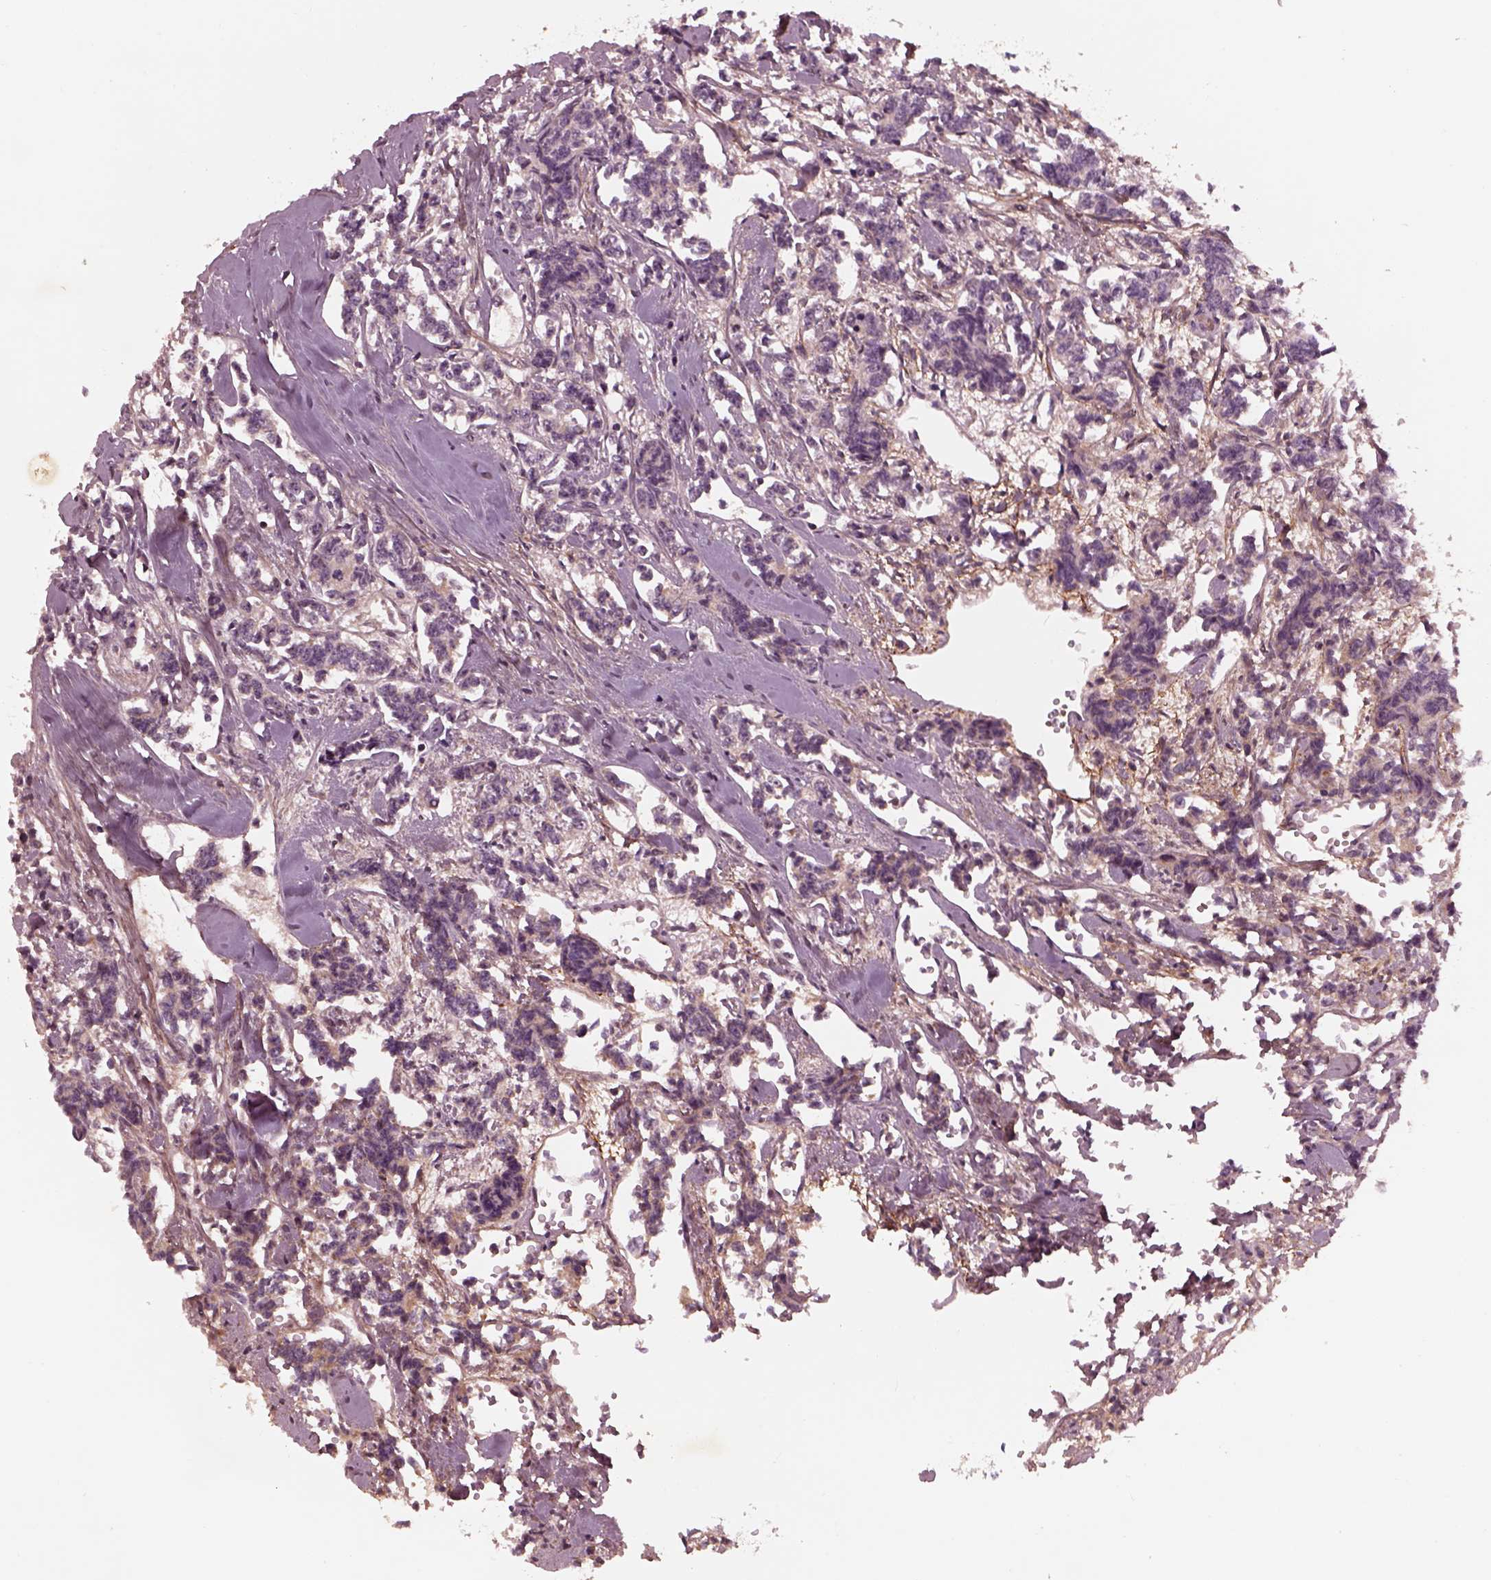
{"staining": {"intensity": "negative", "quantity": "none", "location": "none"}, "tissue": "carcinoid", "cell_type": "Tumor cells", "image_type": "cancer", "snomed": [{"axis": "morphology", "description": "Carcinoid, malignant, NOS"}, {"axis": "topography", "description": "Kidney"}], "caption": "Tumor cells show no significant protein staining in carcinoid.", "gene": "EFEMP1", "patient": {"sex": "female", "age": 41}}